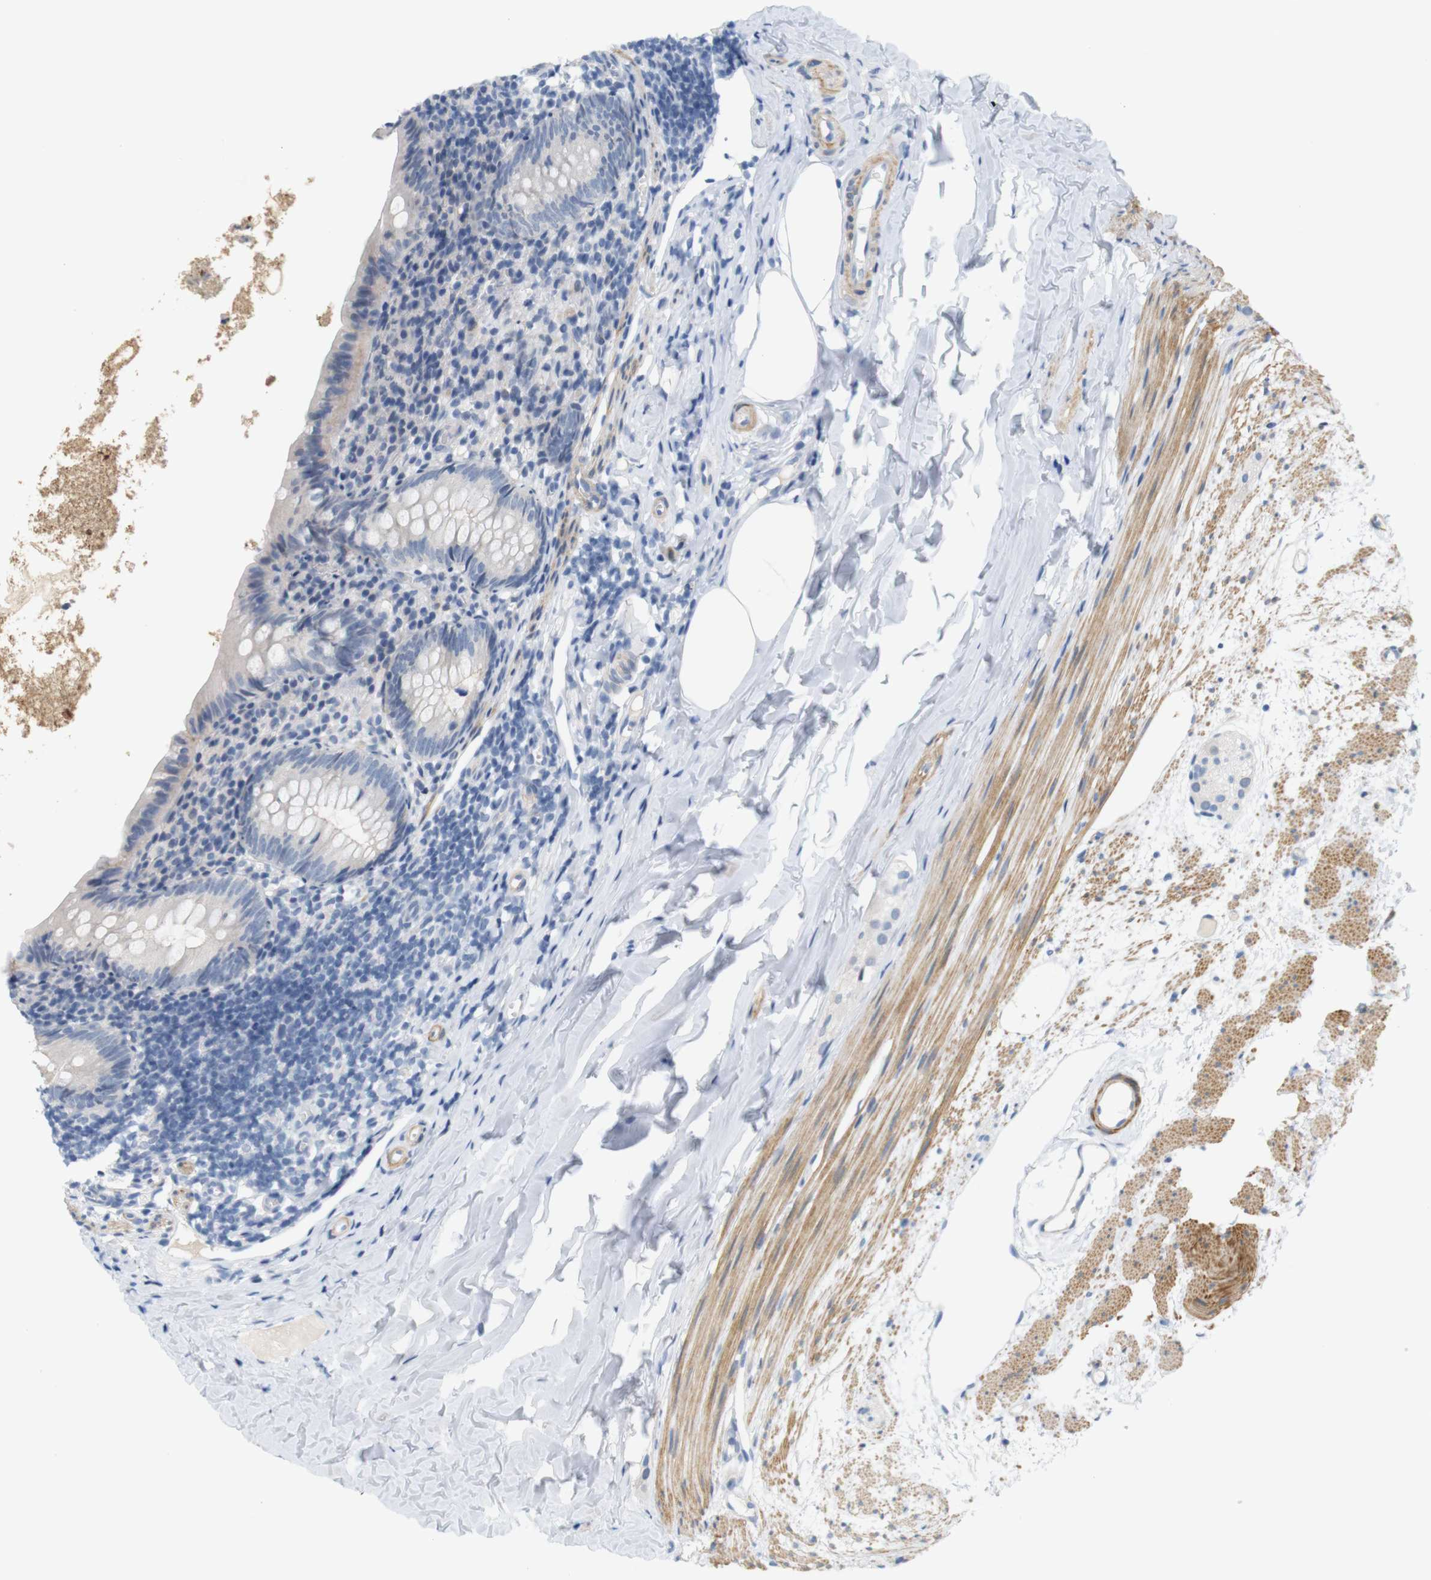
{"staining": {"intensity": "negative", "quantity": "none", "location": "none"}, "tissue": "appendix", "cell_type": "Glandular cells", "image_type": "normal", "snomed": [{"axis": "morphology", "description": "Normal tissue, NOS"}, {"axis": "topography", "description": "Appendix"}], "caption": "Immunohistochemistry of normal human appendix demonstrates no staining in glandular cells.", "gene": "HRH2", "patient": {"sex": "female", "age": 10}}